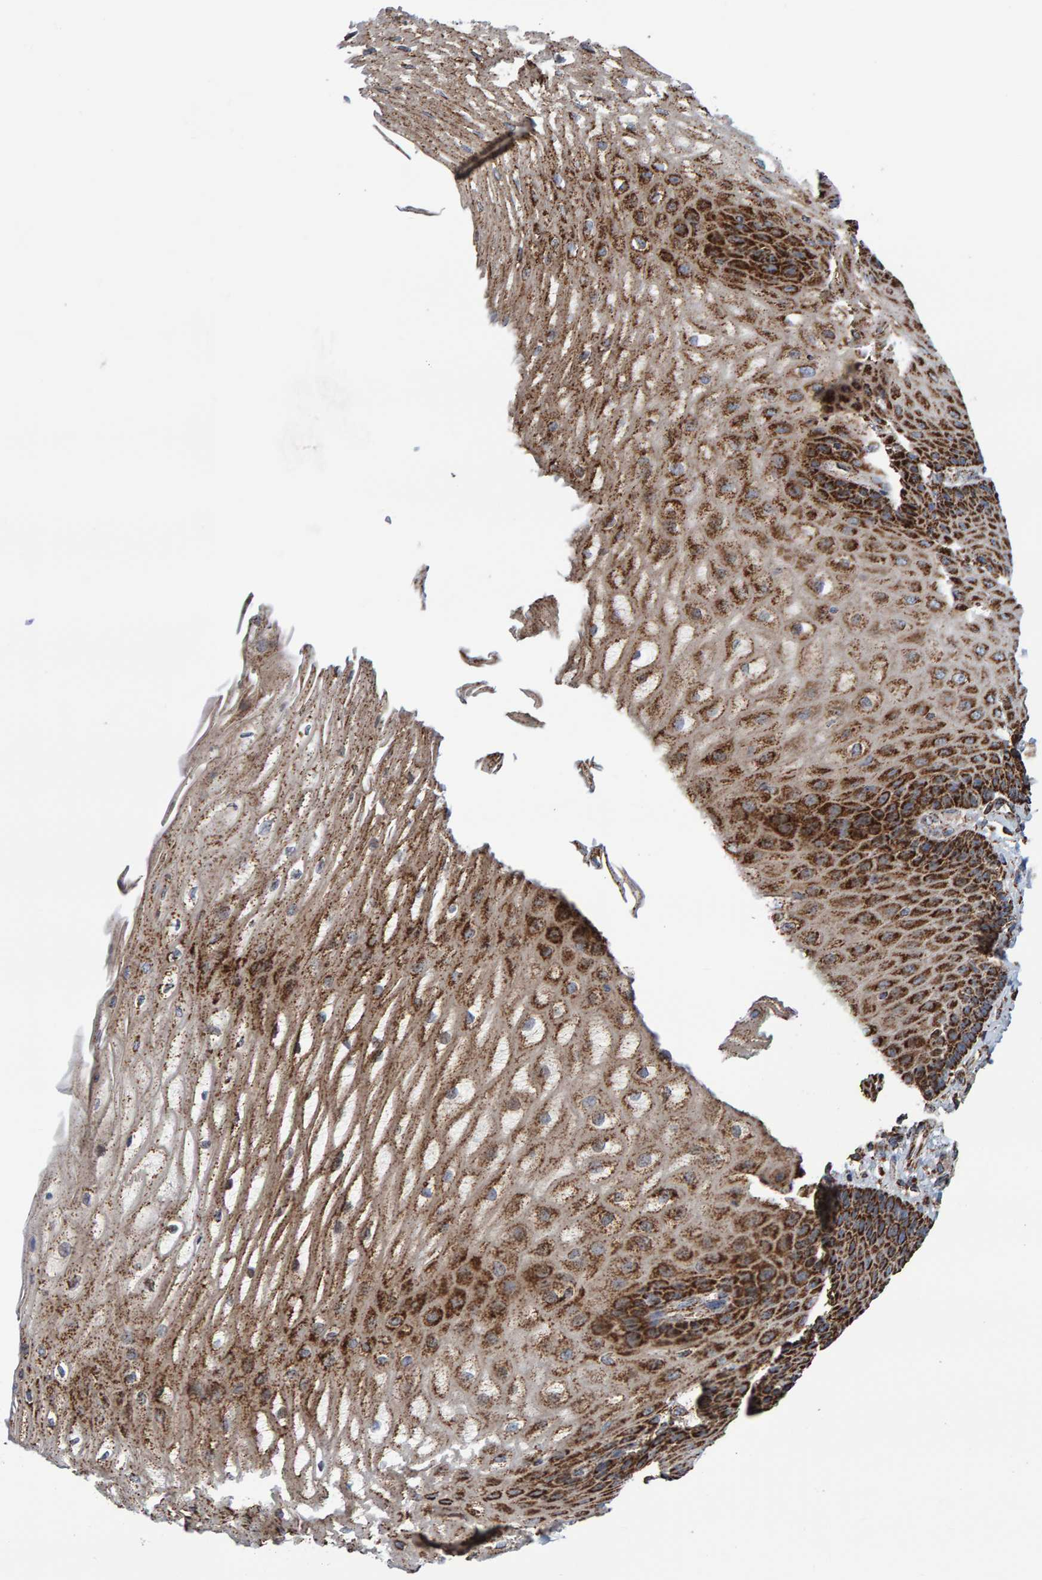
{"staining": {"intensity": "strong", "quantity": "25%-75%", "location": "cytoplasmic/membranous"}, "tissue": "esophagus", "cell_type": "Squamous epithelial cells", "image_type": "normal", "snomed": [{"axis": "morphology", "description": "Normal tissue, NOS"}, {"axis": "topography", "description": "Esophagus"}], "caption": "Protein positivity by IHC displays strong cytoplasmic/membranous positivity in approximately 25%-75% of squamous epithelial cells in unremarkable esophagus.", "gene": "MRPL45", "patient": {"sex": "male", "age": 54}}